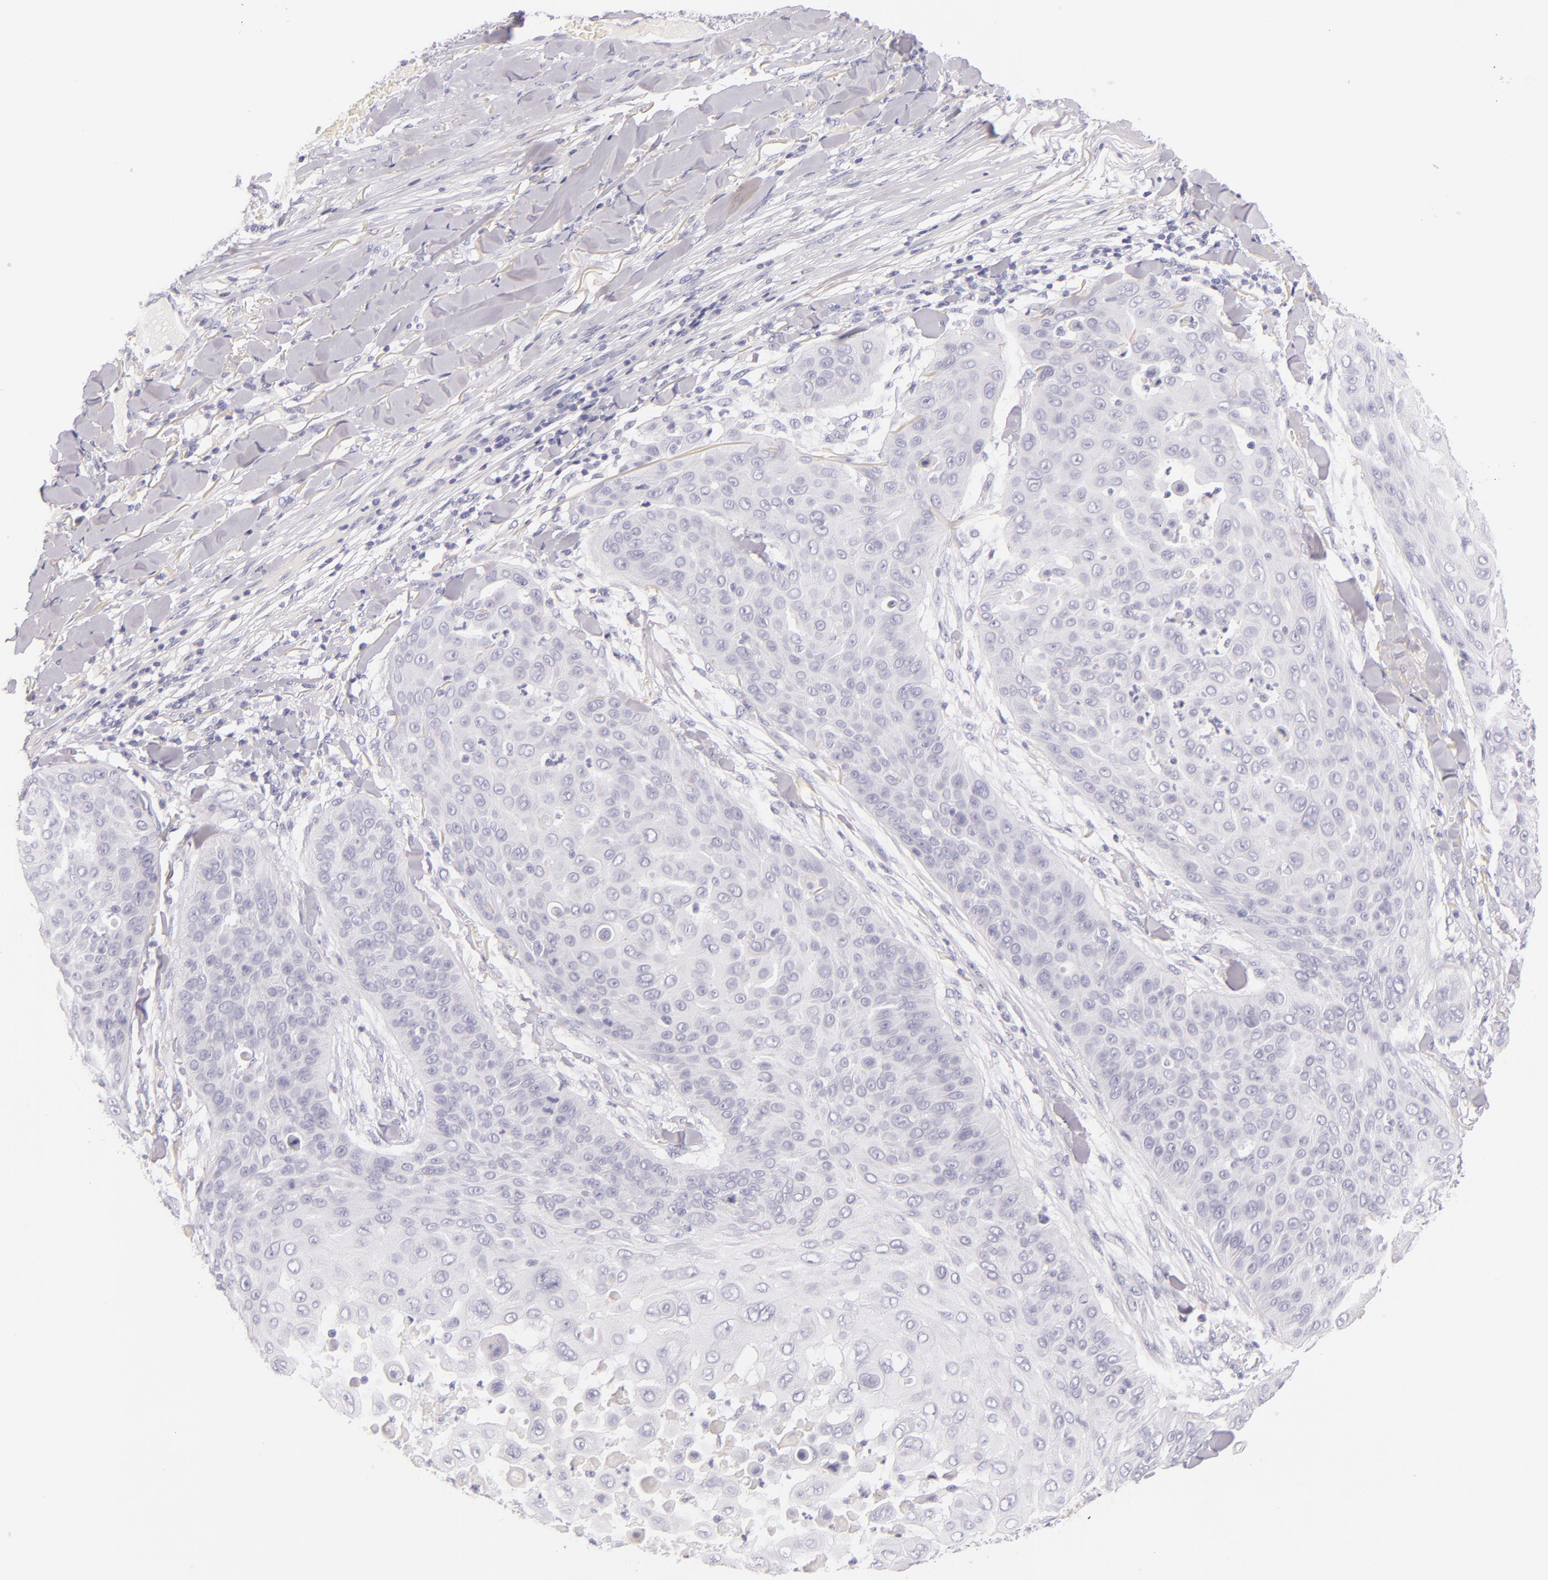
{"staining": {"intensity": "negative", "quantity": "none", "location": "none"}, "tissue": "skin cancer", "cell_type": "Tumor cells", "image_type": "cancer", "snomed": [{"axis": "morphology", "description": "Squamous cell carcinoma, NOS"}, {"axis": "topography", "description": "Skin"}], "caption": "Tumor cells are negative for protein expression in human skin squamous cell carcinoma.", "gene": "INA", "patient": {"sex": "male", "age": 82}}